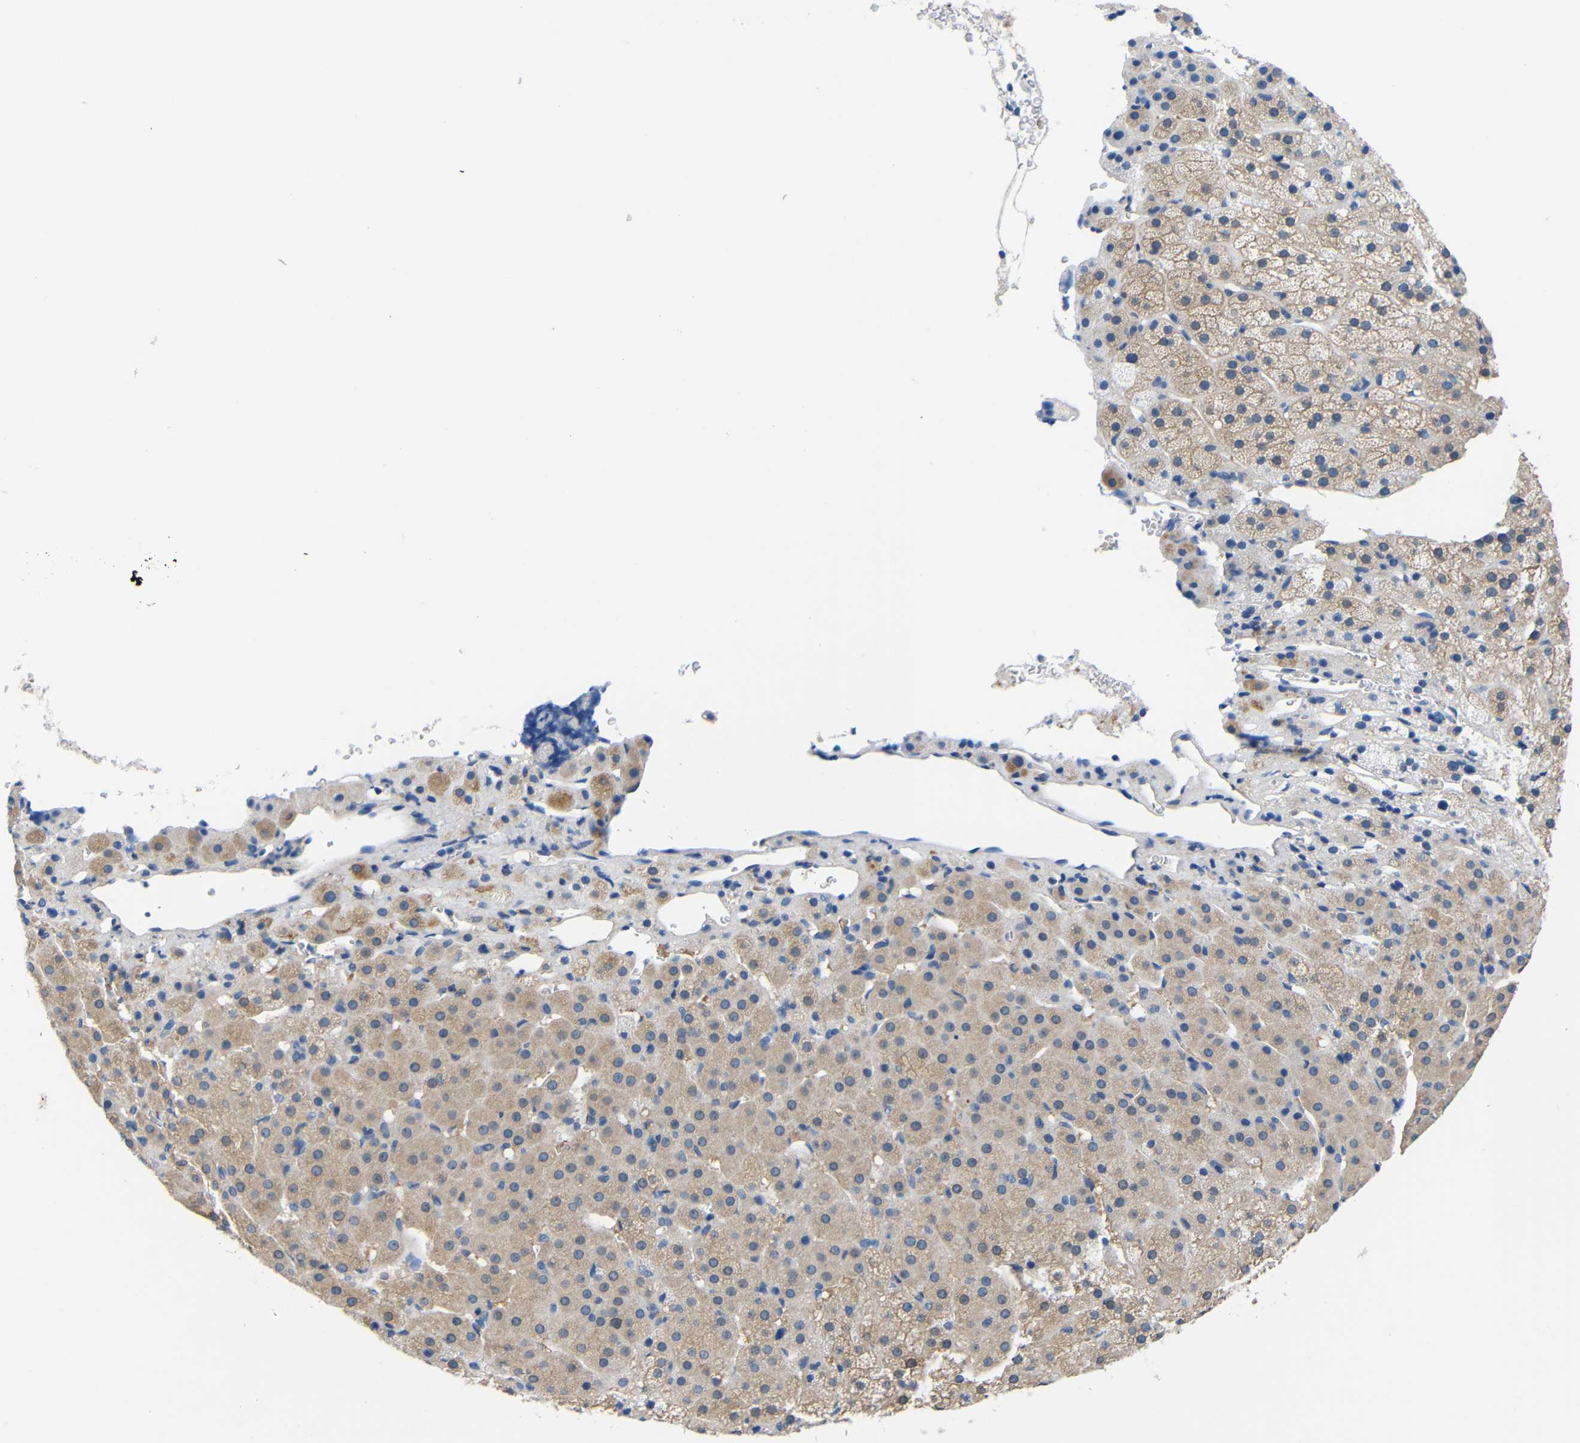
{"staining": {"intensity": "weak", "quantity": ">75%", "location": "cytoplasmic/membranous"}, "tissue": "adrenal gland", "cell_type": "Glandular cells", "image_type": "normal", "snomed": [{"axis": "morphology", "description": "Normal tissue, NOS"}, {"axis": "topography", "description": "Adrenal gland"}], "caption": "Immunohistochemical staining of normal human adrenal gland shows >75% levels of weak cytoplasmic/membranous protein expression in approximately >75% of glandular cells. (Stains: DAB in brown, nuclei in blue, Microscopy: brightfield microscopy at high magnification).", "gene": "NEGR1", "patient": {"sex": "female", "age": 57}}